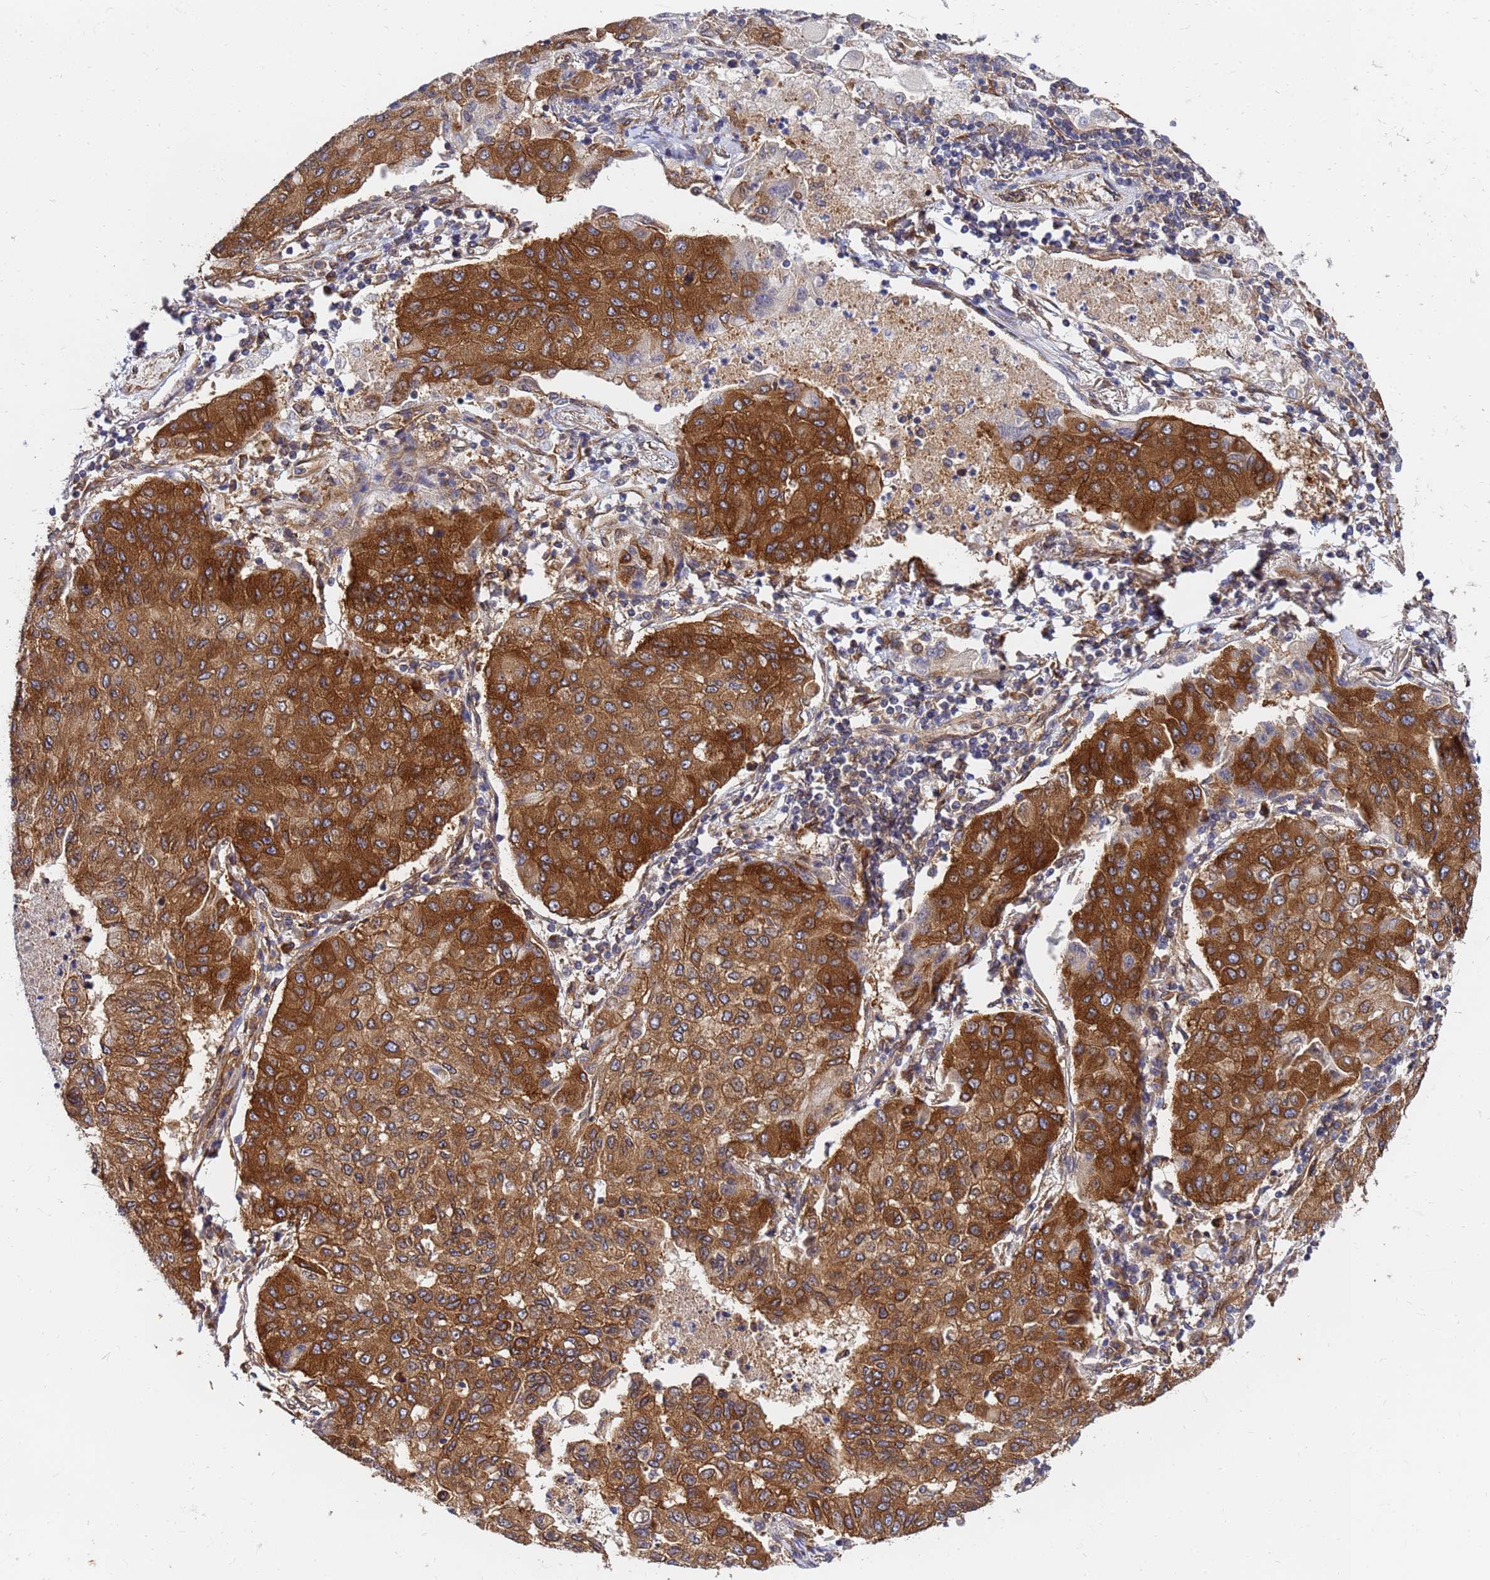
{"staining": {"intensity": "strong", "quantity": ">75%", "location": "cytoplasmic/membranous"}, "tissue": "lung cancer", "cell_type": "Tumor cells", "image_type": "cancer", "snomed": [{"axis": "morphology", "description": "Squamous cell carcinoma, NOS"}, {"axis": "topography", "description": "Lung"}], "caption": "Immunohistochemistry (DAB (3,3'-diaminobenzidine)) staining of human lung squamous cell carcinoma exhibits strong cytoplasmic/membranous protein staining in about >75% of tumor cells. Nuclei are stained in blue.", "gene": "UNC93B1", "patient": {"sex": "male", "age": 74}}